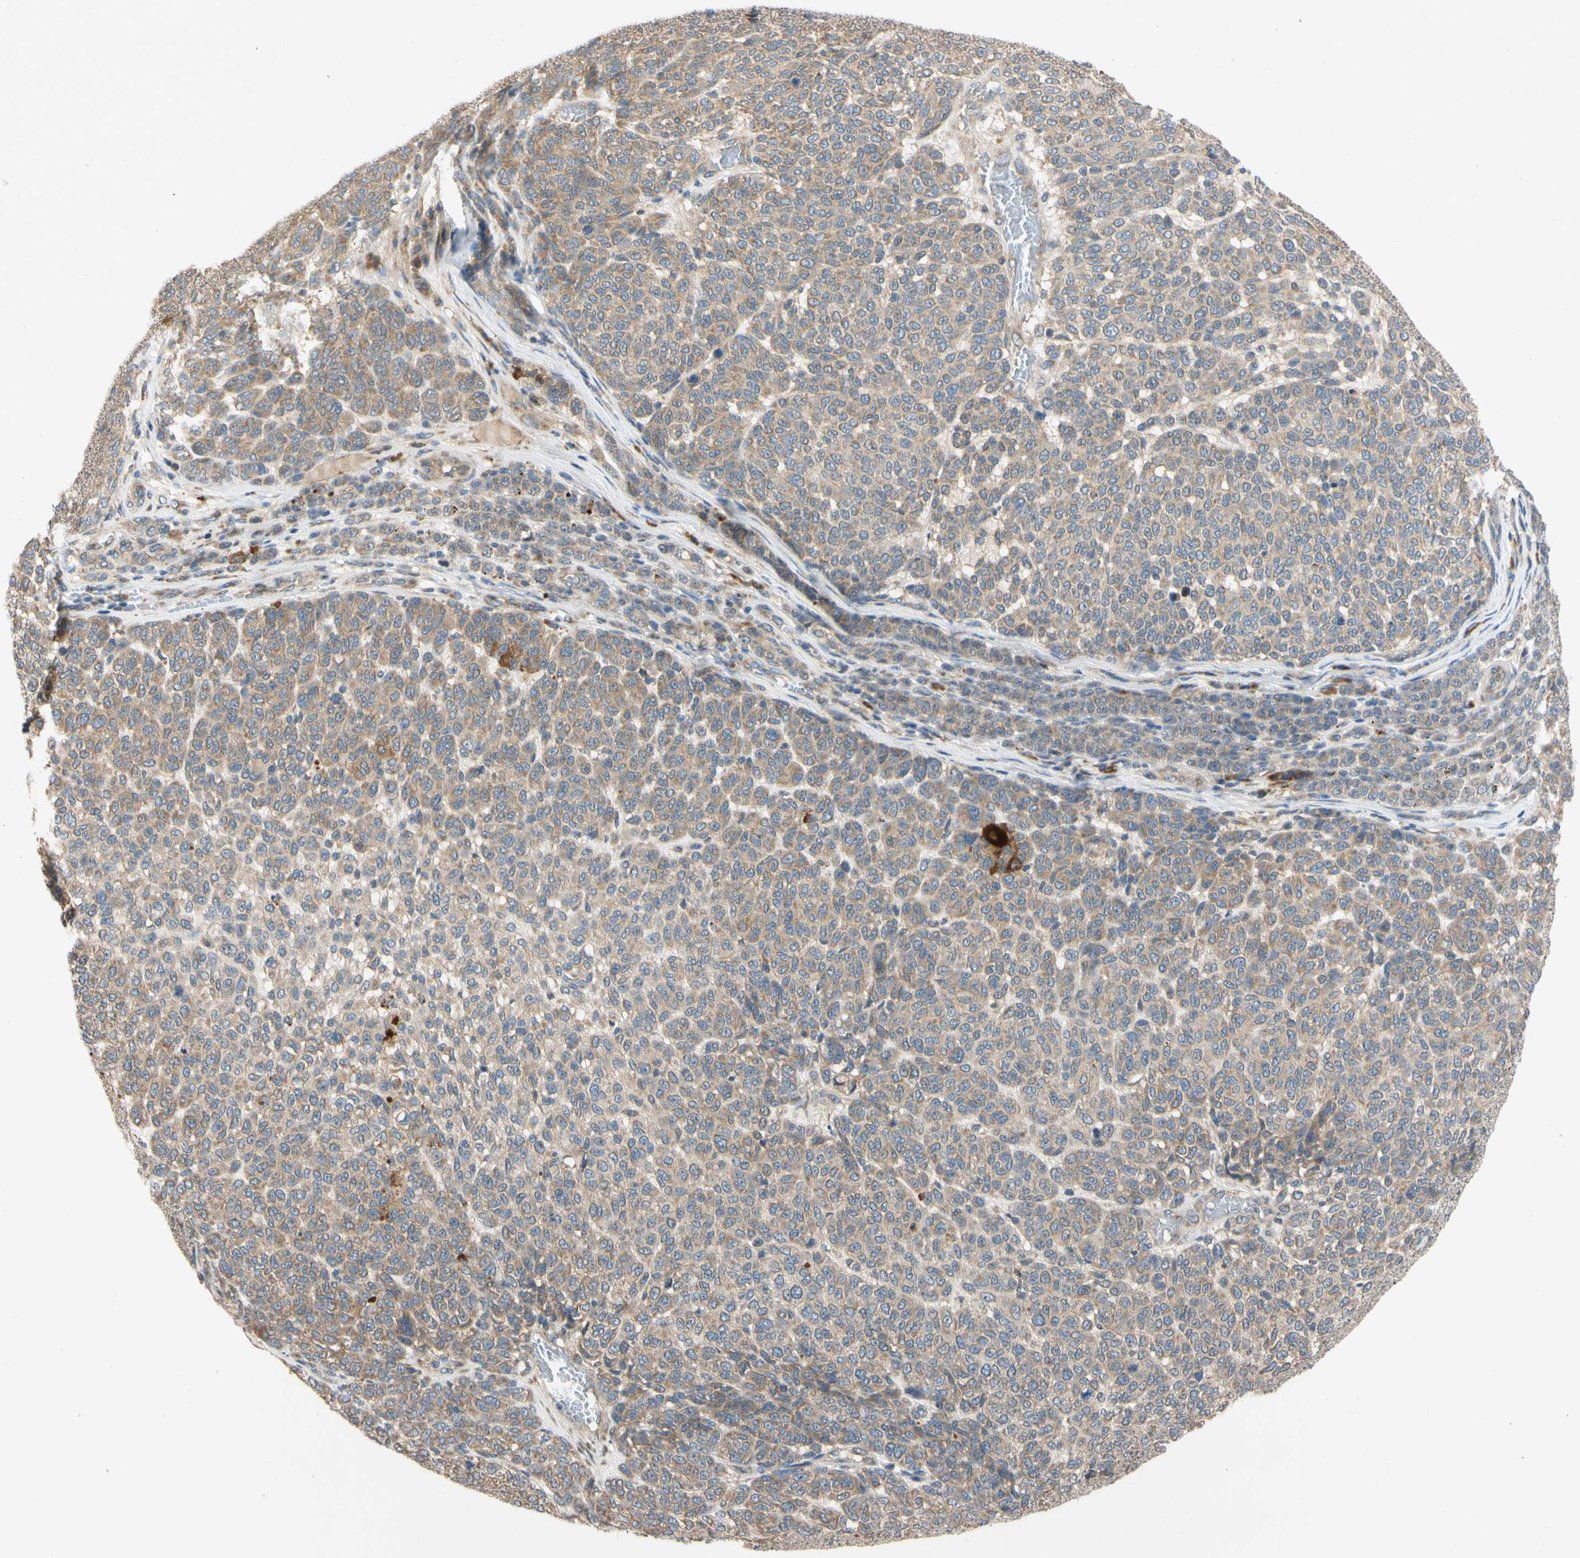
{"staining": {"intensity": "moderate", "quantity": ">75%", "location": "cytoplasmic/membranous"}, "tissue": "melanoma", "cell_type": "Tumor cells", "image_type": "cancer", "snomed": [{"axis": "morphology", "description": "Malignant melanoma, NOS"}, {"axis": "topography", "description": "Skin"}], "caption": "An IHC image of neoplastic tissue is shown. Protein staining in brown labels moderate cytoplasmic/membranous positivity in malignant melanoma within tumor cells. Using DAB (brown) and hematoxylin (blue) stains, captured at high magnification using brightfield microscopy.", "gene": "MBTPS2", "patient": {"sex": "male", "age": 59}}